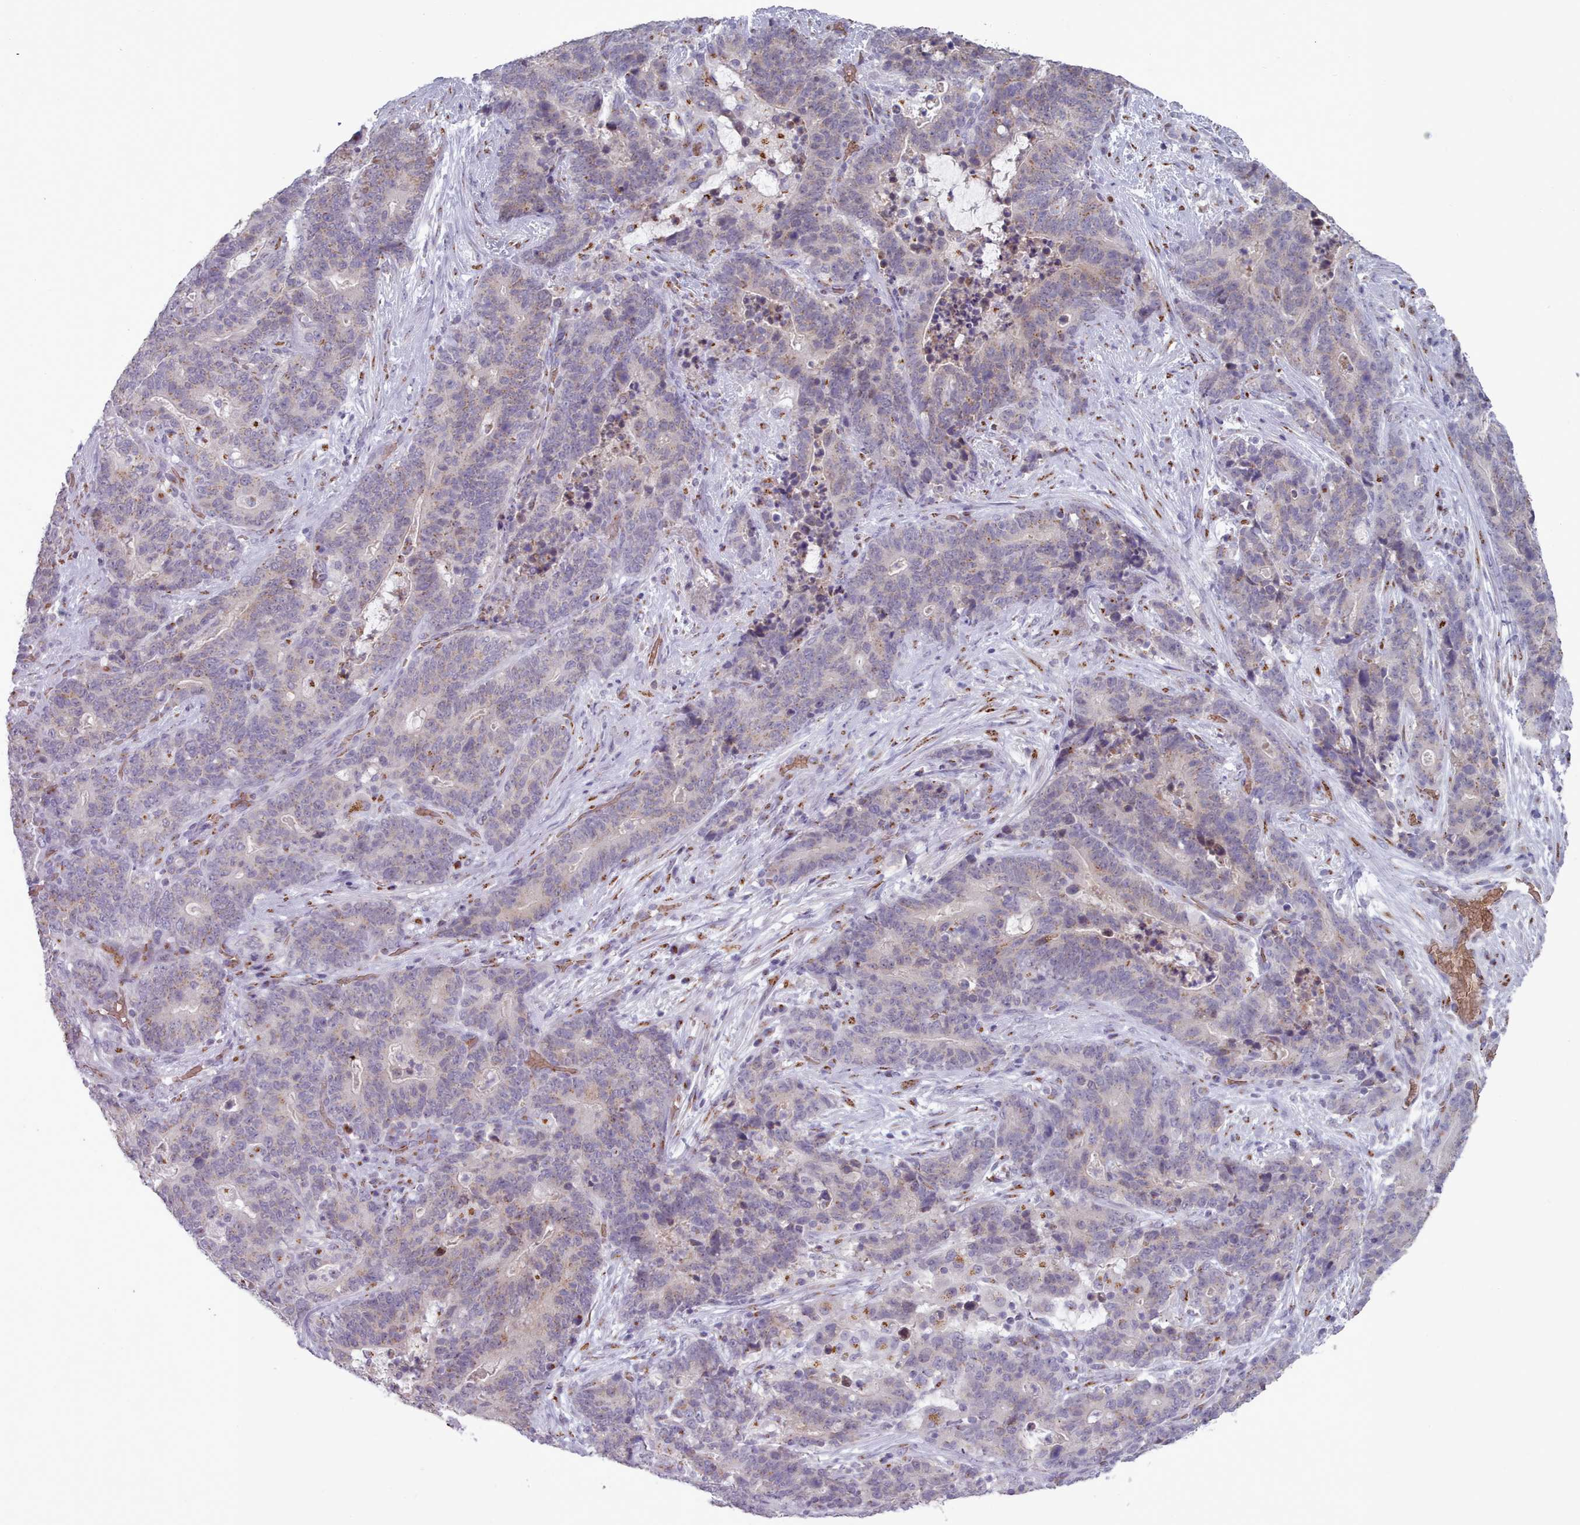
{"staining": {"intensity": "weak", "quantity": "25%-75%", "location": "cytoplasmic/membranous"}, "tissue": "stomach cancer", "cell_type": "Tumor cells", "image_type": "cancer", "snomed": [{"axis": "morphology", "description": "Normal tissue, NOS"}, {"axis": "morphology", "description": "Adenocarcinoma, NOS"}, {"axis": "topography", "description": "Stomach"}], "caption": "There is low levels of weak cytoplasmic/membranous positivity in tumor cells of stomach adenocarcinoma, as demonstrated by immunohistochemical staining (brown color).", "gene": "MAN1B1", "patient": {"sex": "female", "age": 64}}